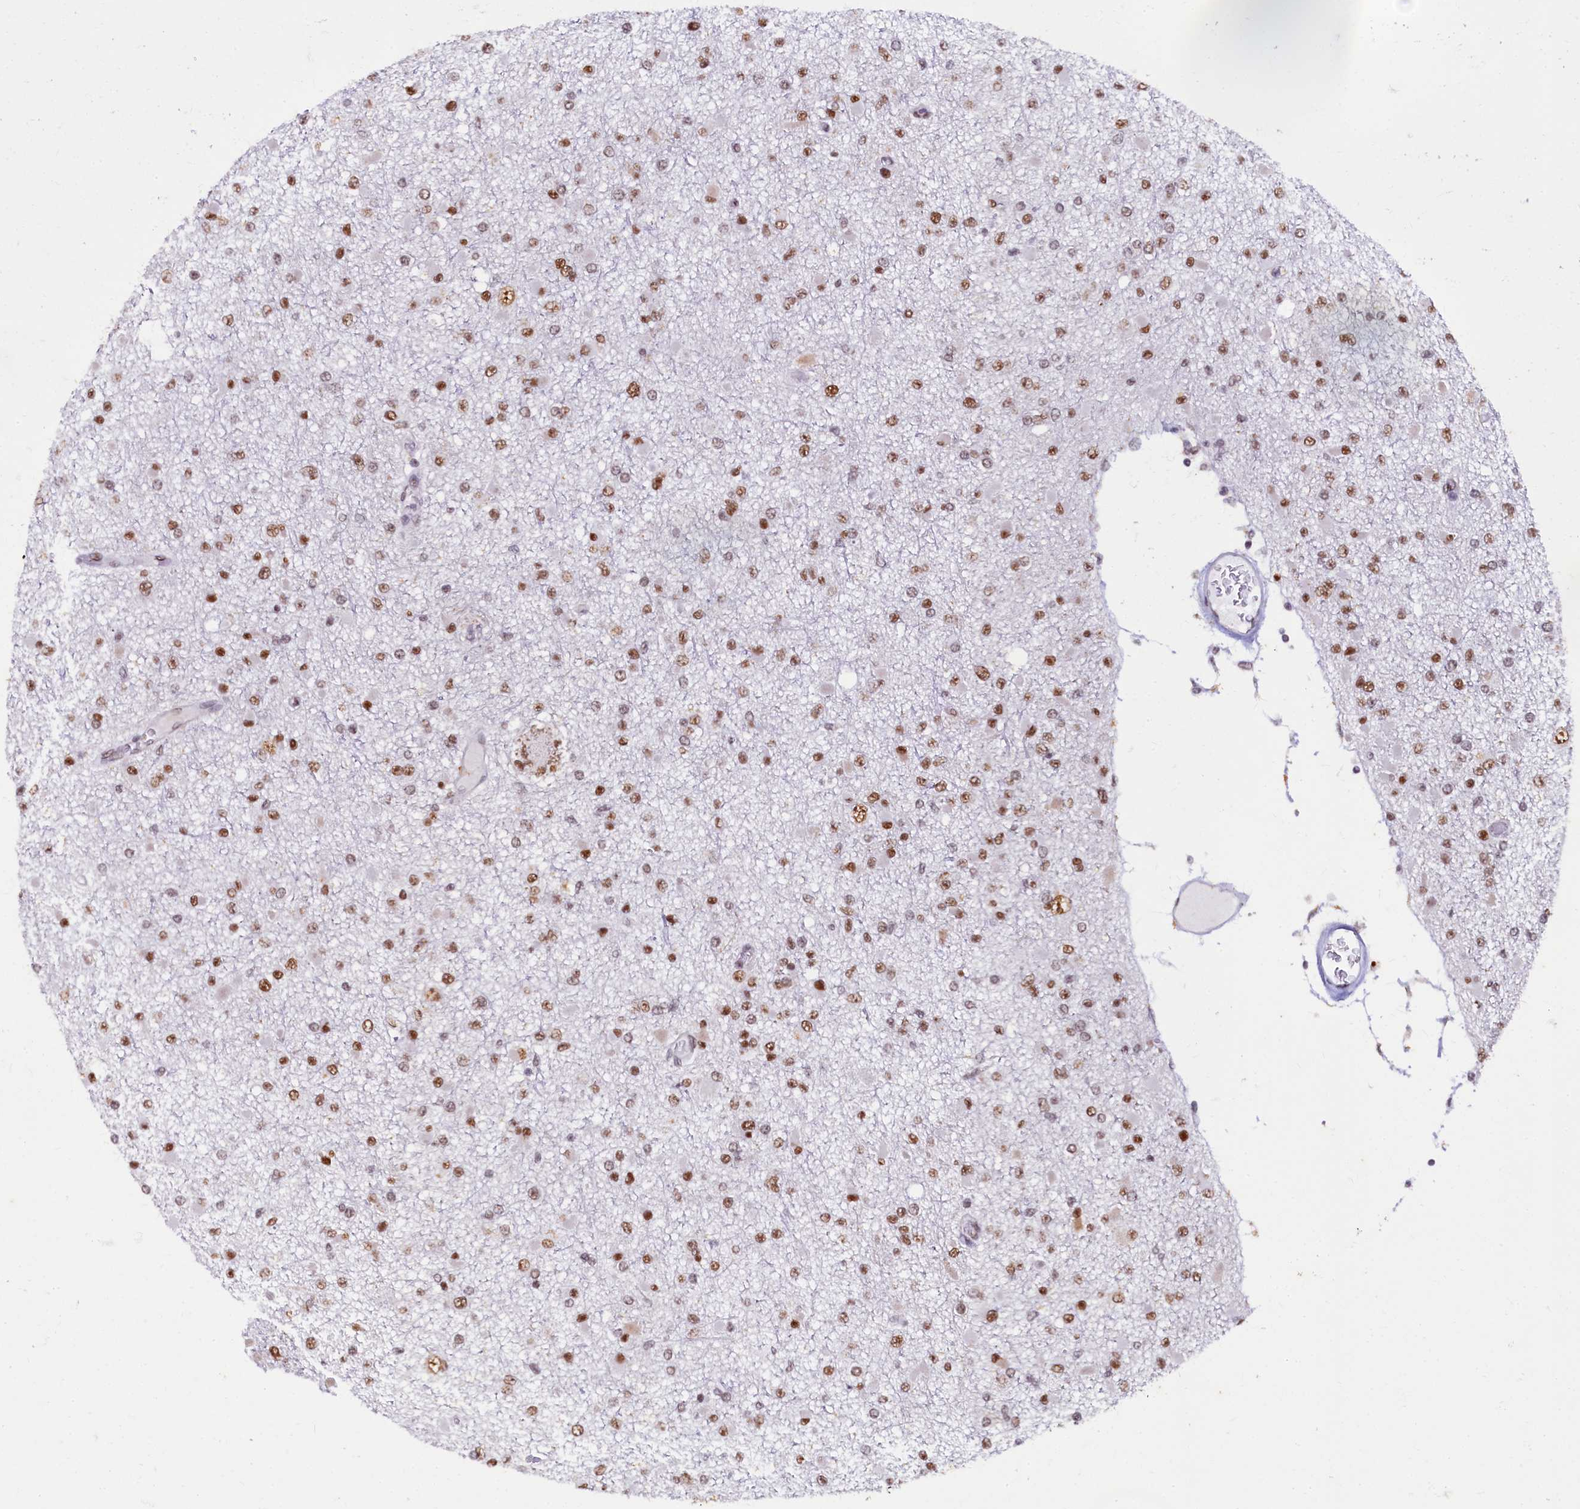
{"staining": {"intensity": "moderate", "quantity": ">75%", "location": "nuclear"}, "tissue": "glioma", "cell_type": "Tumor cells", "image_type": "cancer", "snomed": [{"axis": "morphology", "description": "Glioma, malignant, Low grade"}, {"axis": "topography", "description": "Brain"}], "caption": "This is a photomicrograph of immunohistochemistry (IHC) staining of malignant glioma (low-grade), which shows moderate positivity in the nuclear of tumor cells.", "gene": "CPSF7", "patient": {"sex": "female", "age": 22}}